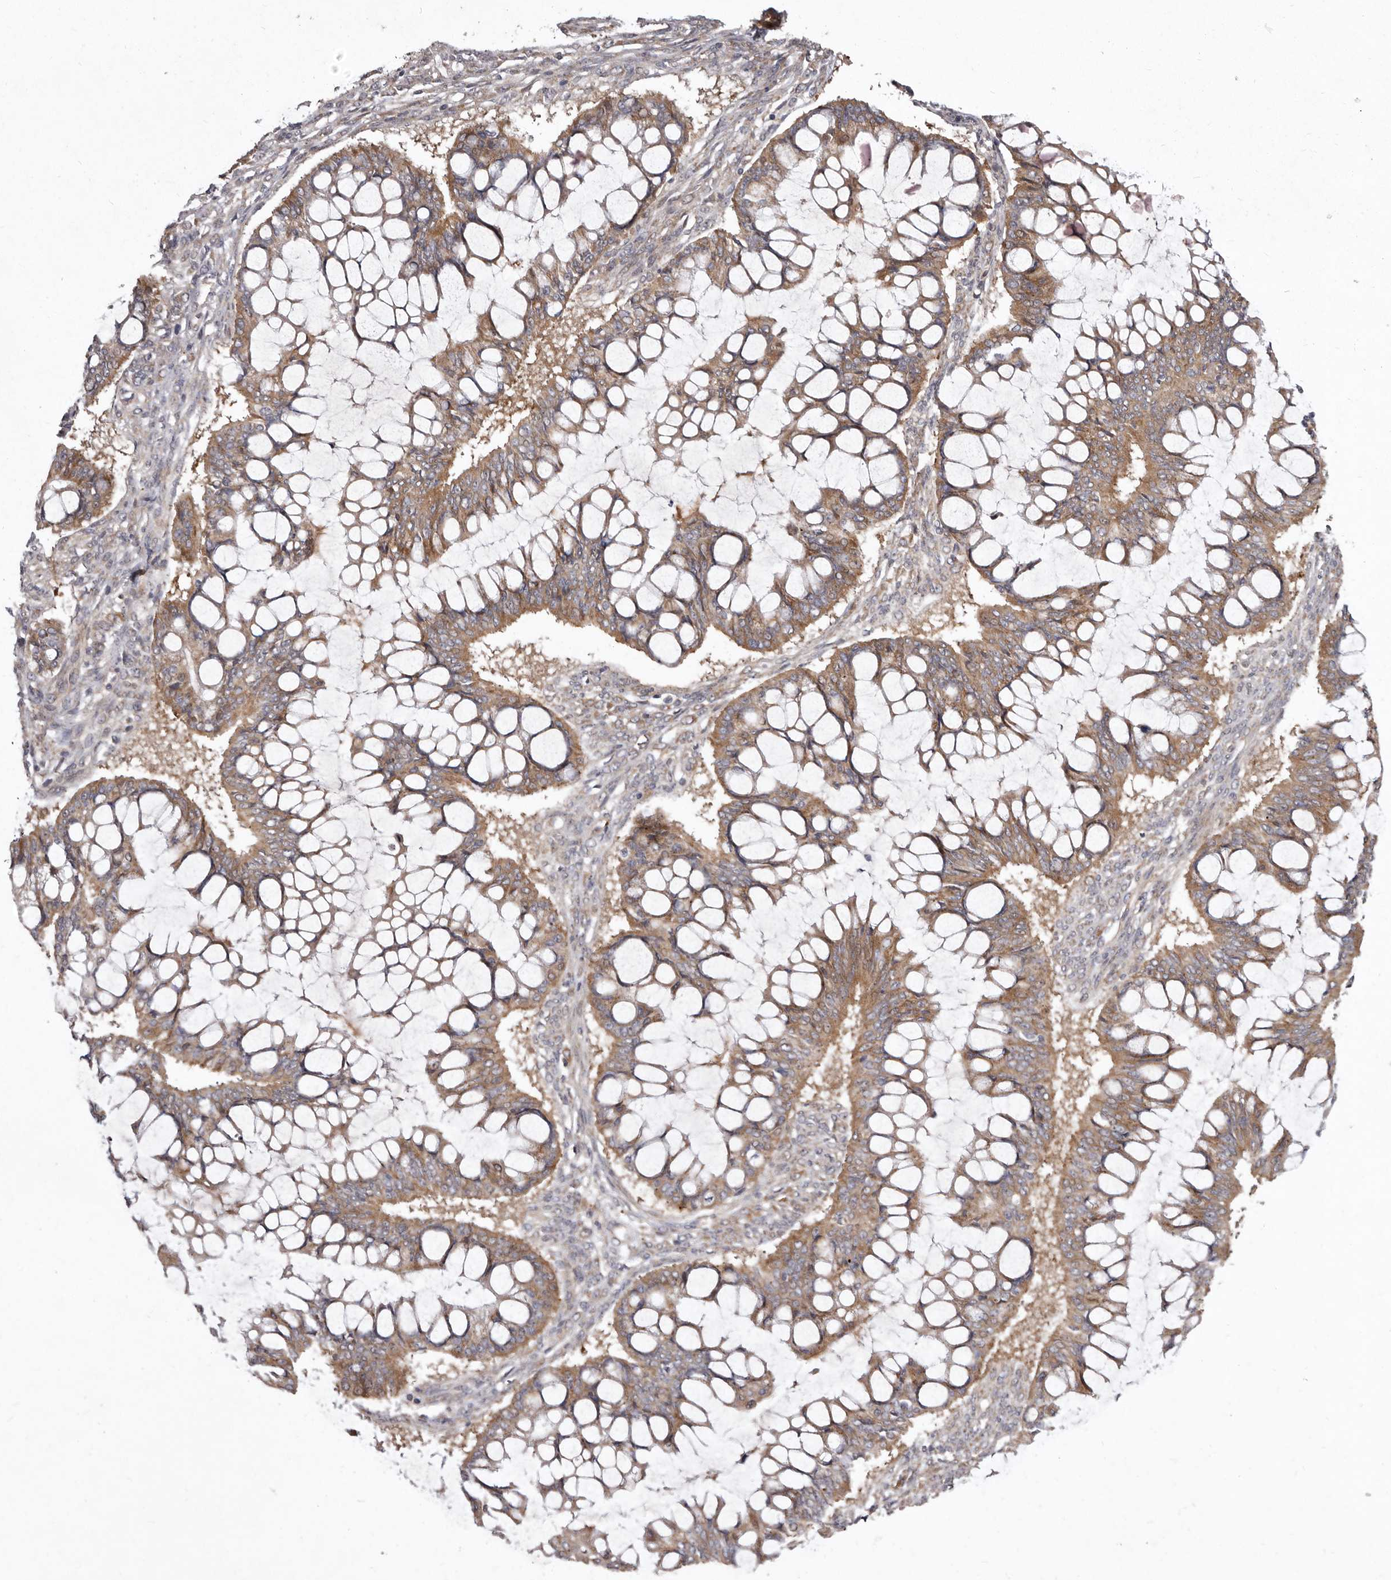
{"staining": {"intensity": "moderate", "quantity": ">75%", "location": "cytoplasmic/membranous"}, "tissue": "ovarian cancer", "cell_type": "Tumor cells", "image_type": "cancer", "snomed": [{"axis": "morphology", "description": "Cystadenocarcinoma, mucinous, NOS"}, {"axis": "topography", "description": "Ovary"}], "caption": "Protein analysis of ovarian cancer tissue exhibits moderate cytoplasmic/membranous staining in approximately >75% of tumor cells.", "gene": "FLAD1", "patient": {"sex": "female", "age": 73}}